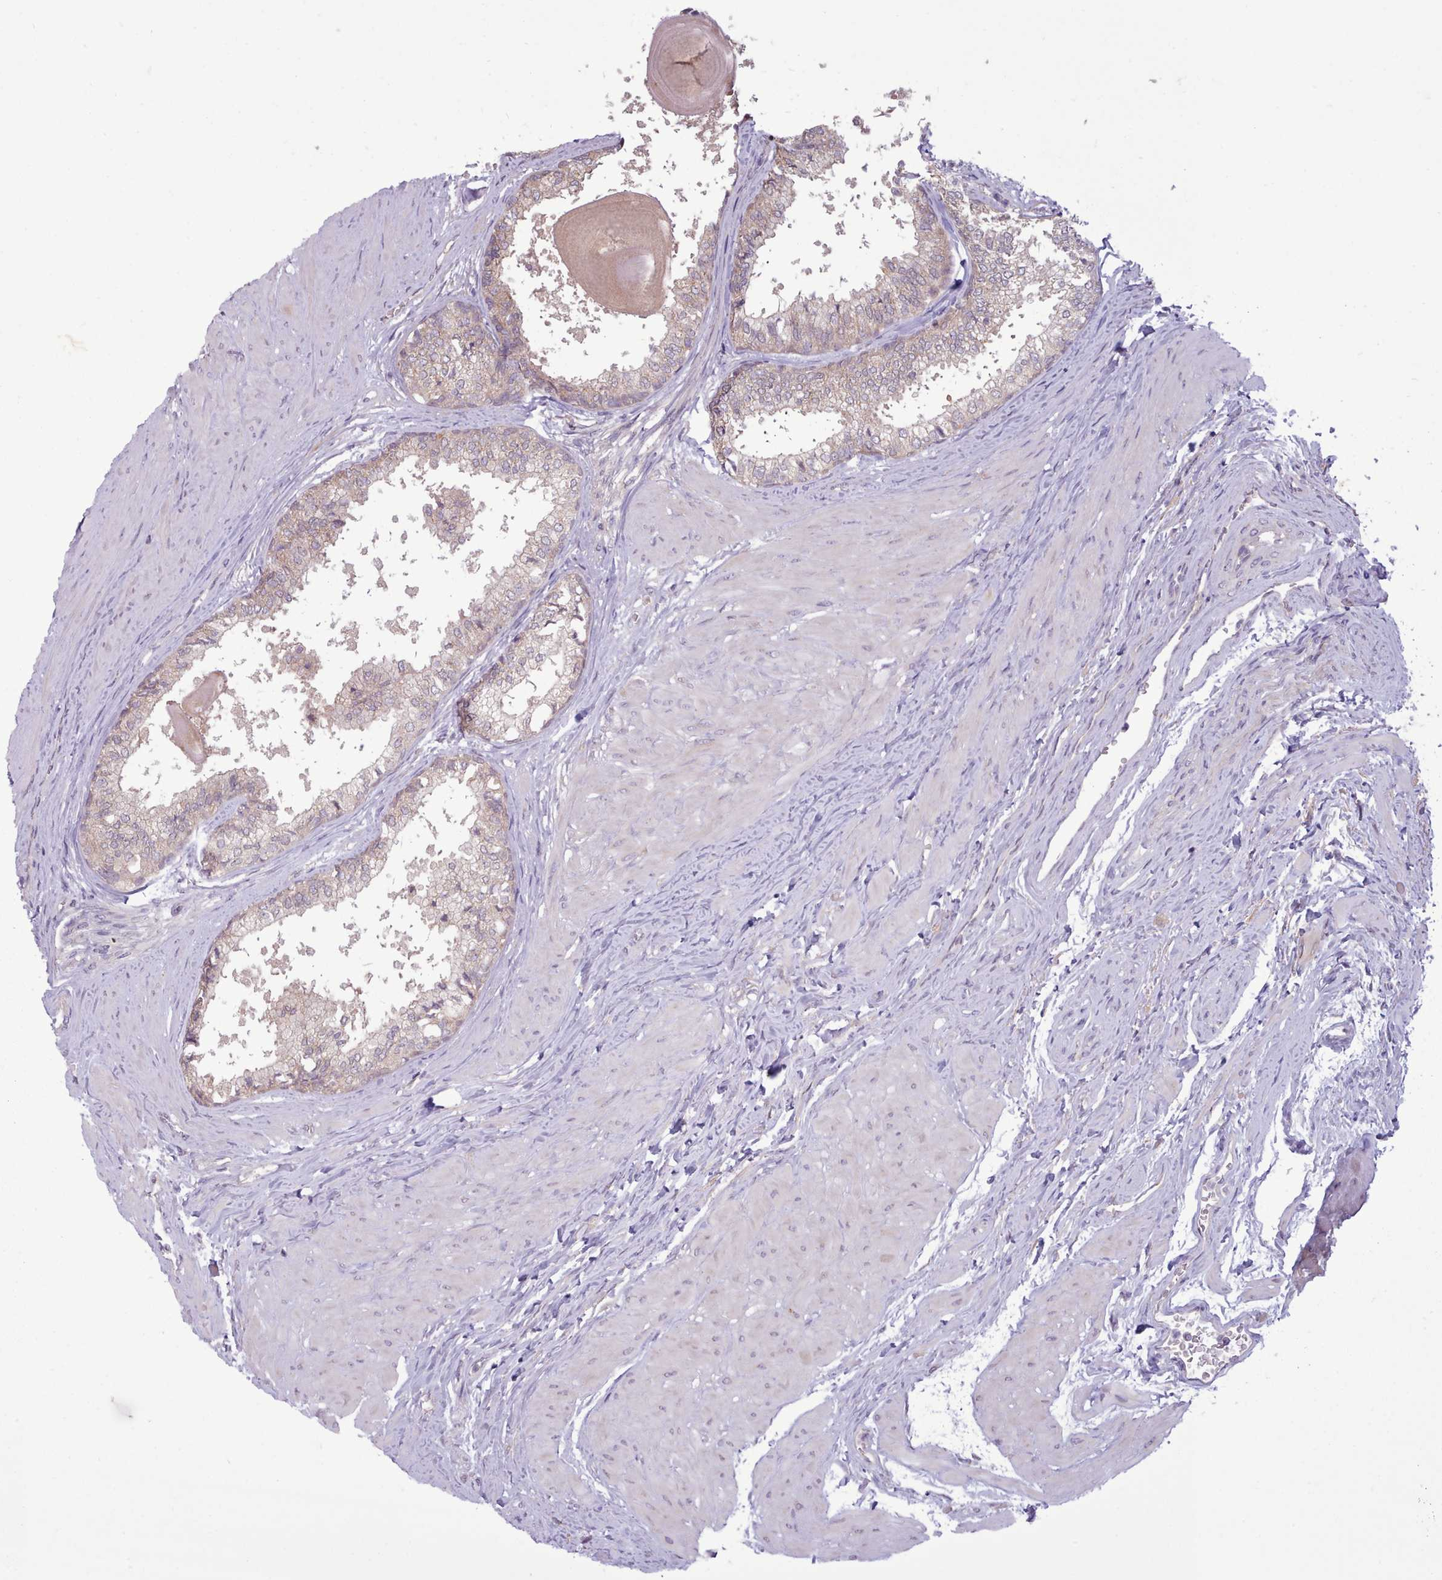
{"staining": {"intensity": "weak", "quantity": "25%-75%", "location": "cytoplasmic/membranous"}, "tissue": "prostate", "cell_type": "Glandular cells", "image_type": "normal", "snomed": [{"axis": "morphology", "description": "Normal tissue, NOS"}, {"axis": "topography", "description": "Prostate"}], "caption": "Glandular cells exhibit weak cytoplasmic/membranous expression in about 25%-75% of cells in normal prostate. The staining was performed using DAB to visualize the protein expression in brown, while the nuclei were stained in blue with hematoxylin (Magnification: 20x).", "gene": "NMRK1", "patient": {"sex": "male", "age": 48}}